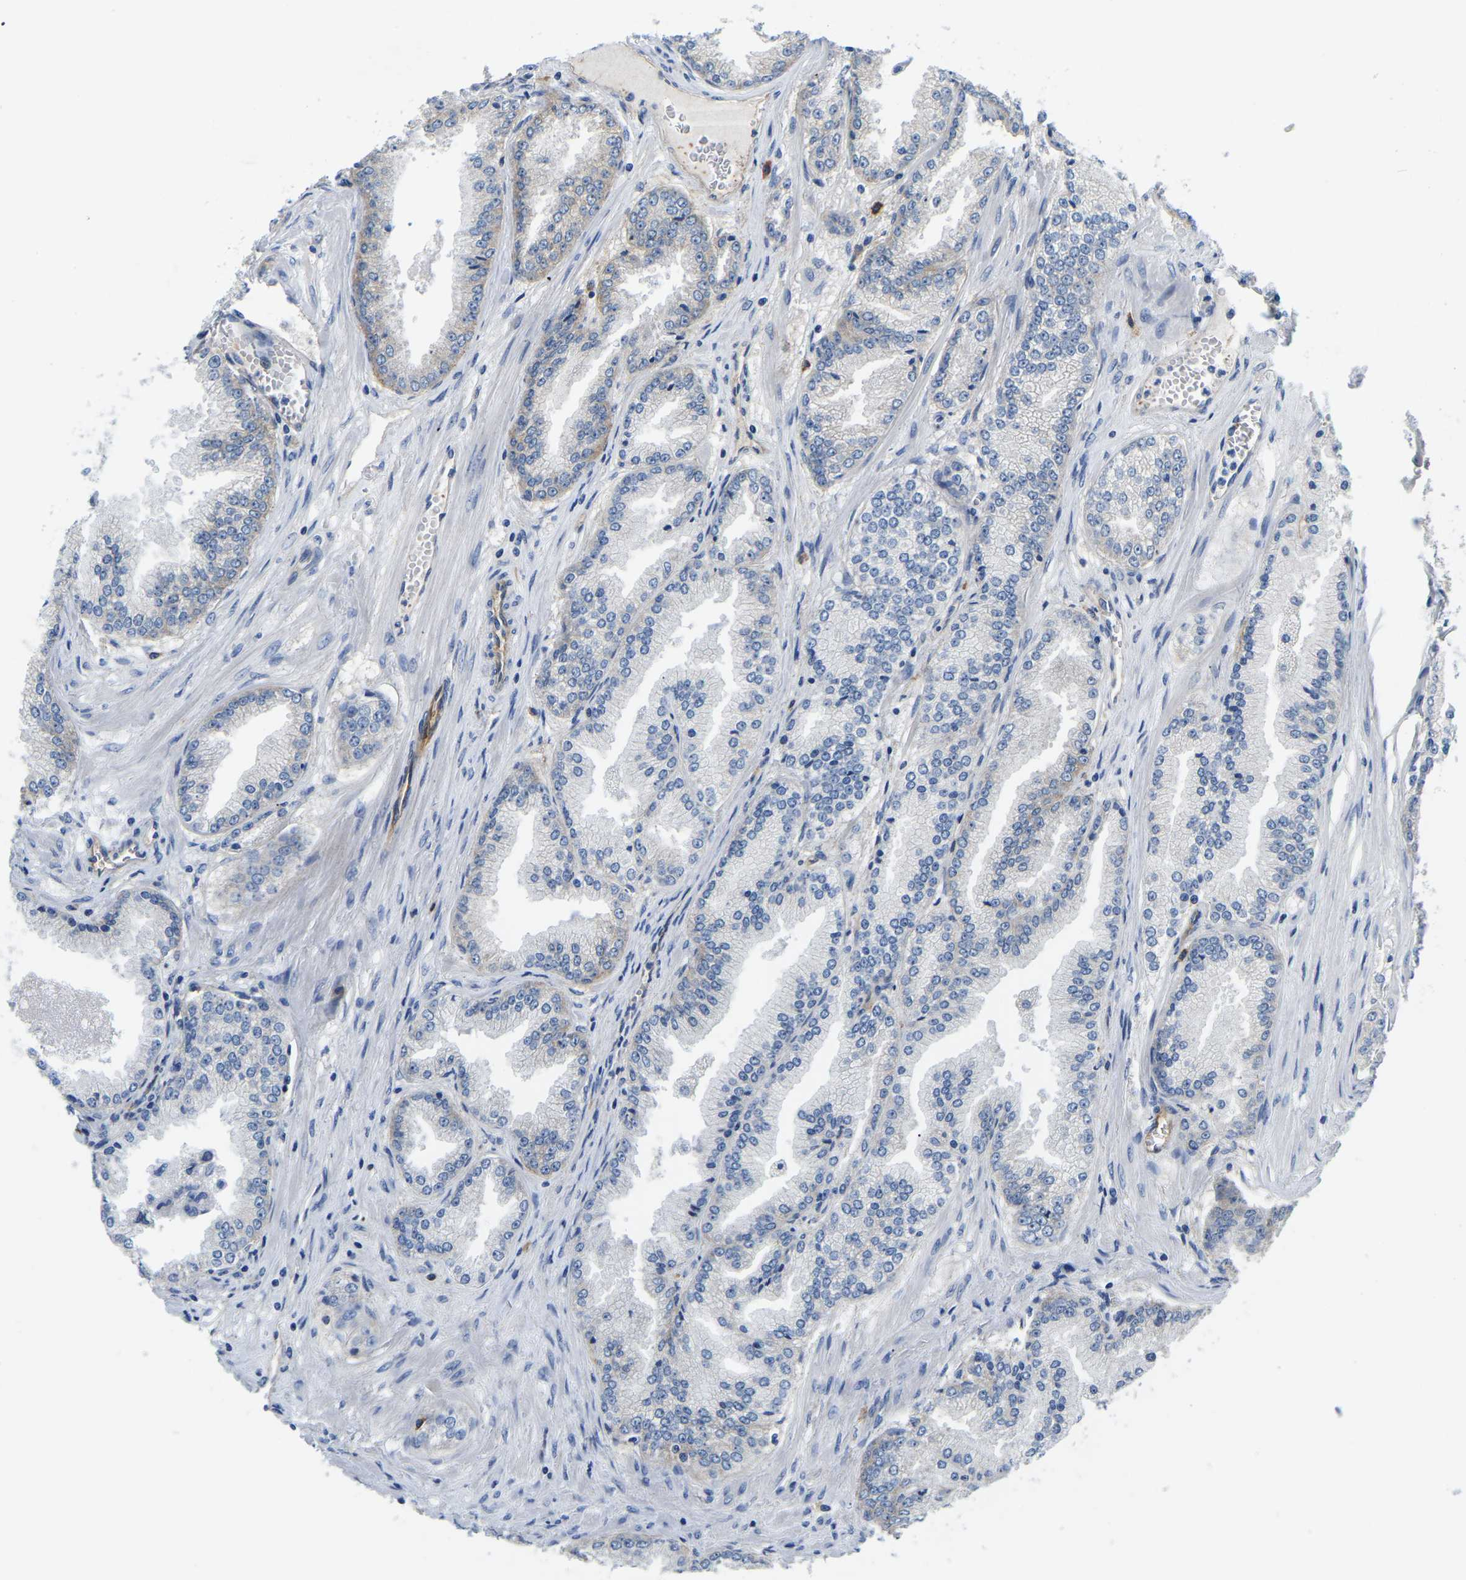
{"staining": {"intensity": "negative", "quantity": "none", "location": "none"}, "tissue": "prostate cancer", "cell_type": "Tumor cells", "image_type": "cancer", "snomed": [{"axis": "morphology", "description": "Adenocarcinoma, High grade"}, {"axis": "topography", "description": "Prostate"}], "caption": "This image is of high-grade adenocarcinoma (prostate) stained with IHC to label a protein in brown with the nuclei are counter-stained blue. There is no staining in tumor cells.", "gene": "ITGA2", "patient": {"sex": "male", "age": 61}}